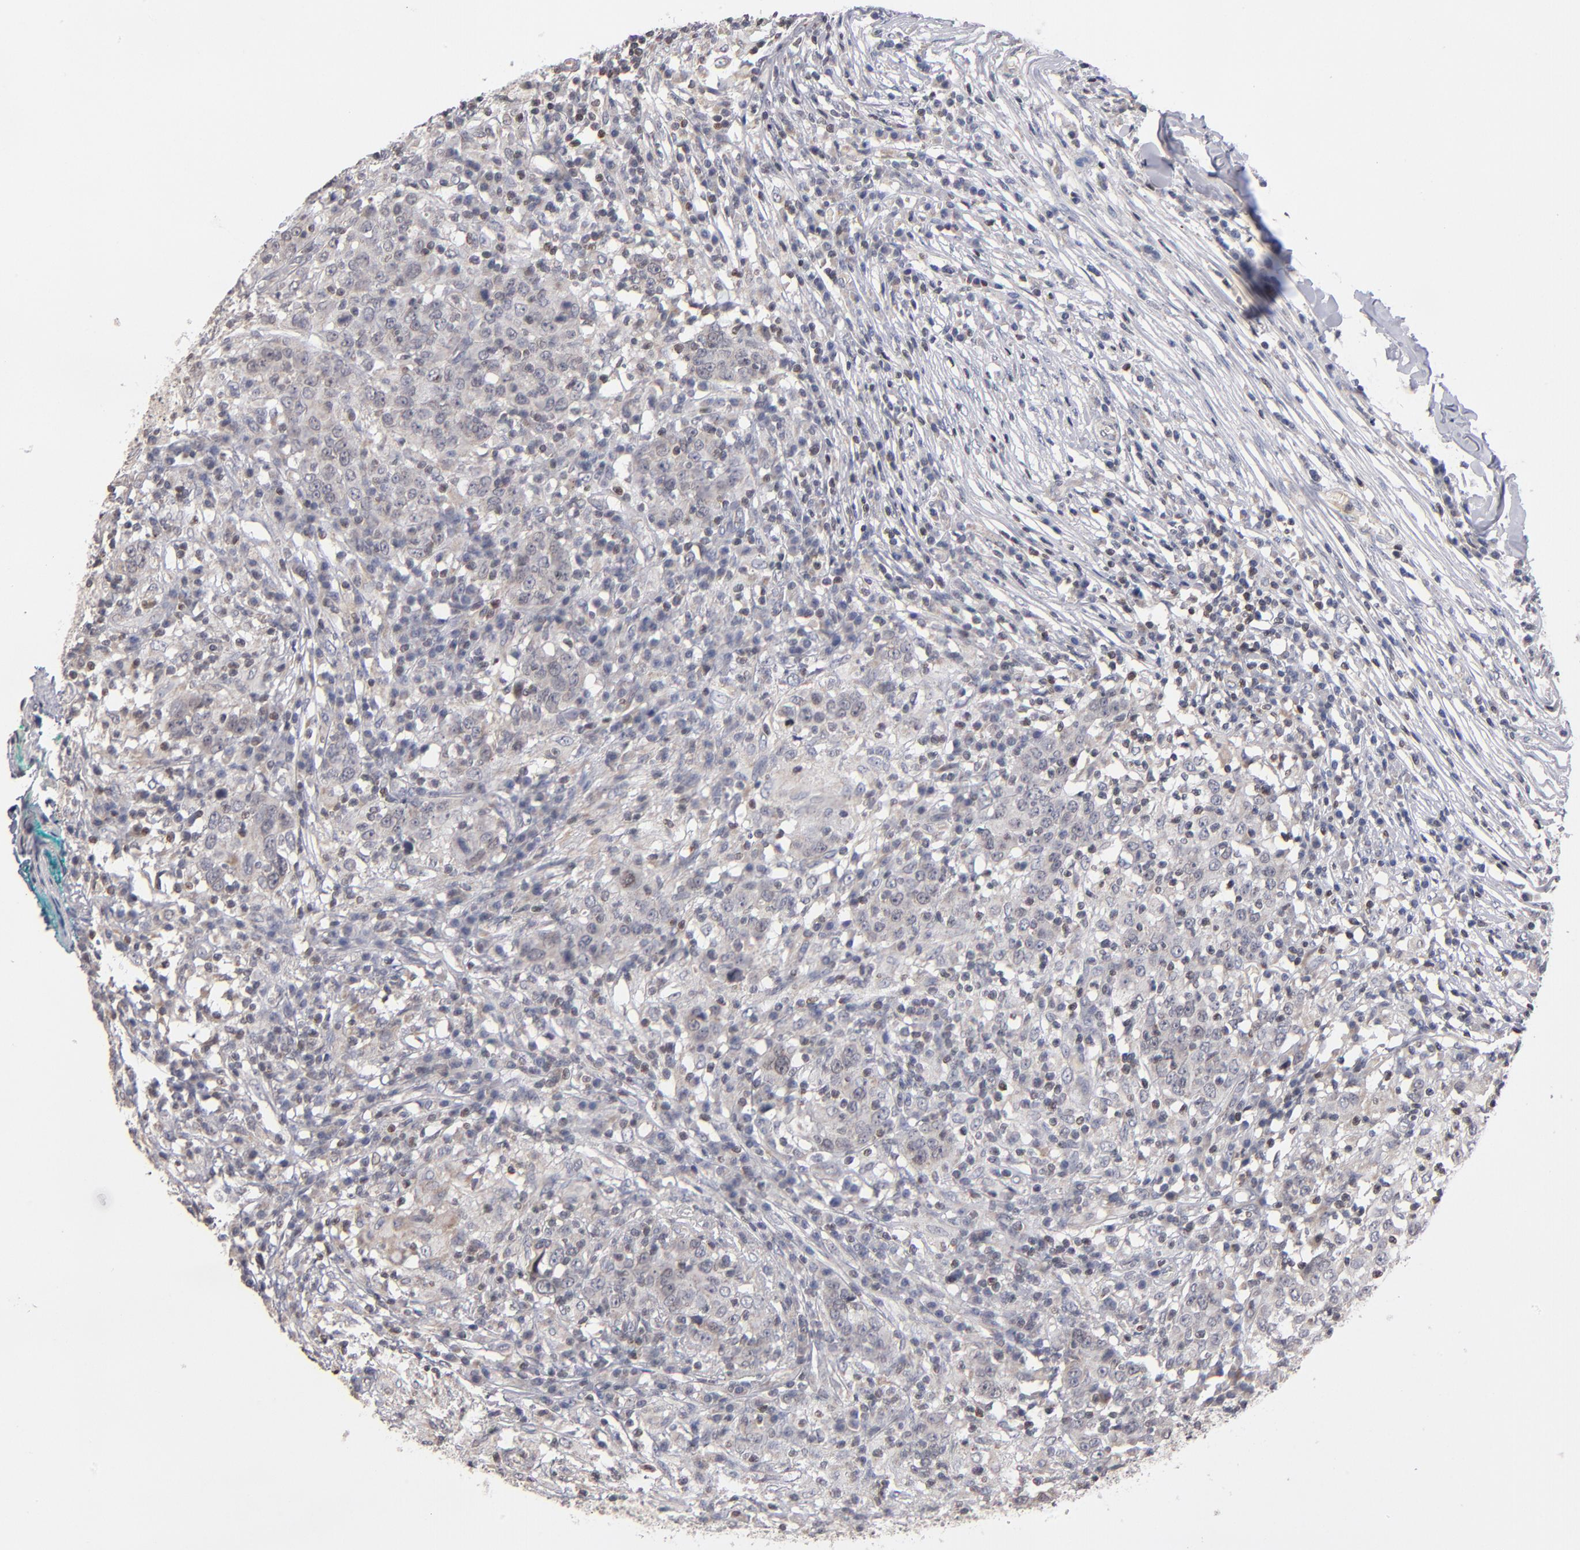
{"staining": {"intensity": "weak", "quantity": "25%-75%", "location": "cytoplasmic/membranous,nuclear"}, "tissue": "head and neck cancer", "cell_type": "Tumor cells", "image_type": "cancer", "snomed": [{"axis": "morphology", "description": "Adenocarcinoma, NOS"}, {"axis": "topography", "description": "Salivary gland"}, {"axis": "topography", "description": "Head-Neck"}], "caption": "Immunohistochemical staining of human head and neck cancer (adenocarcinoma) displays low levels of weak cytoplasmic/membranous and nuclear protein expression in about 25%-75% of tumor cells. The protein is shown in brown color, while the nuclei are stained blue.", "gene": "ODF2", "patient": {"sex": "female", "age": 65}}